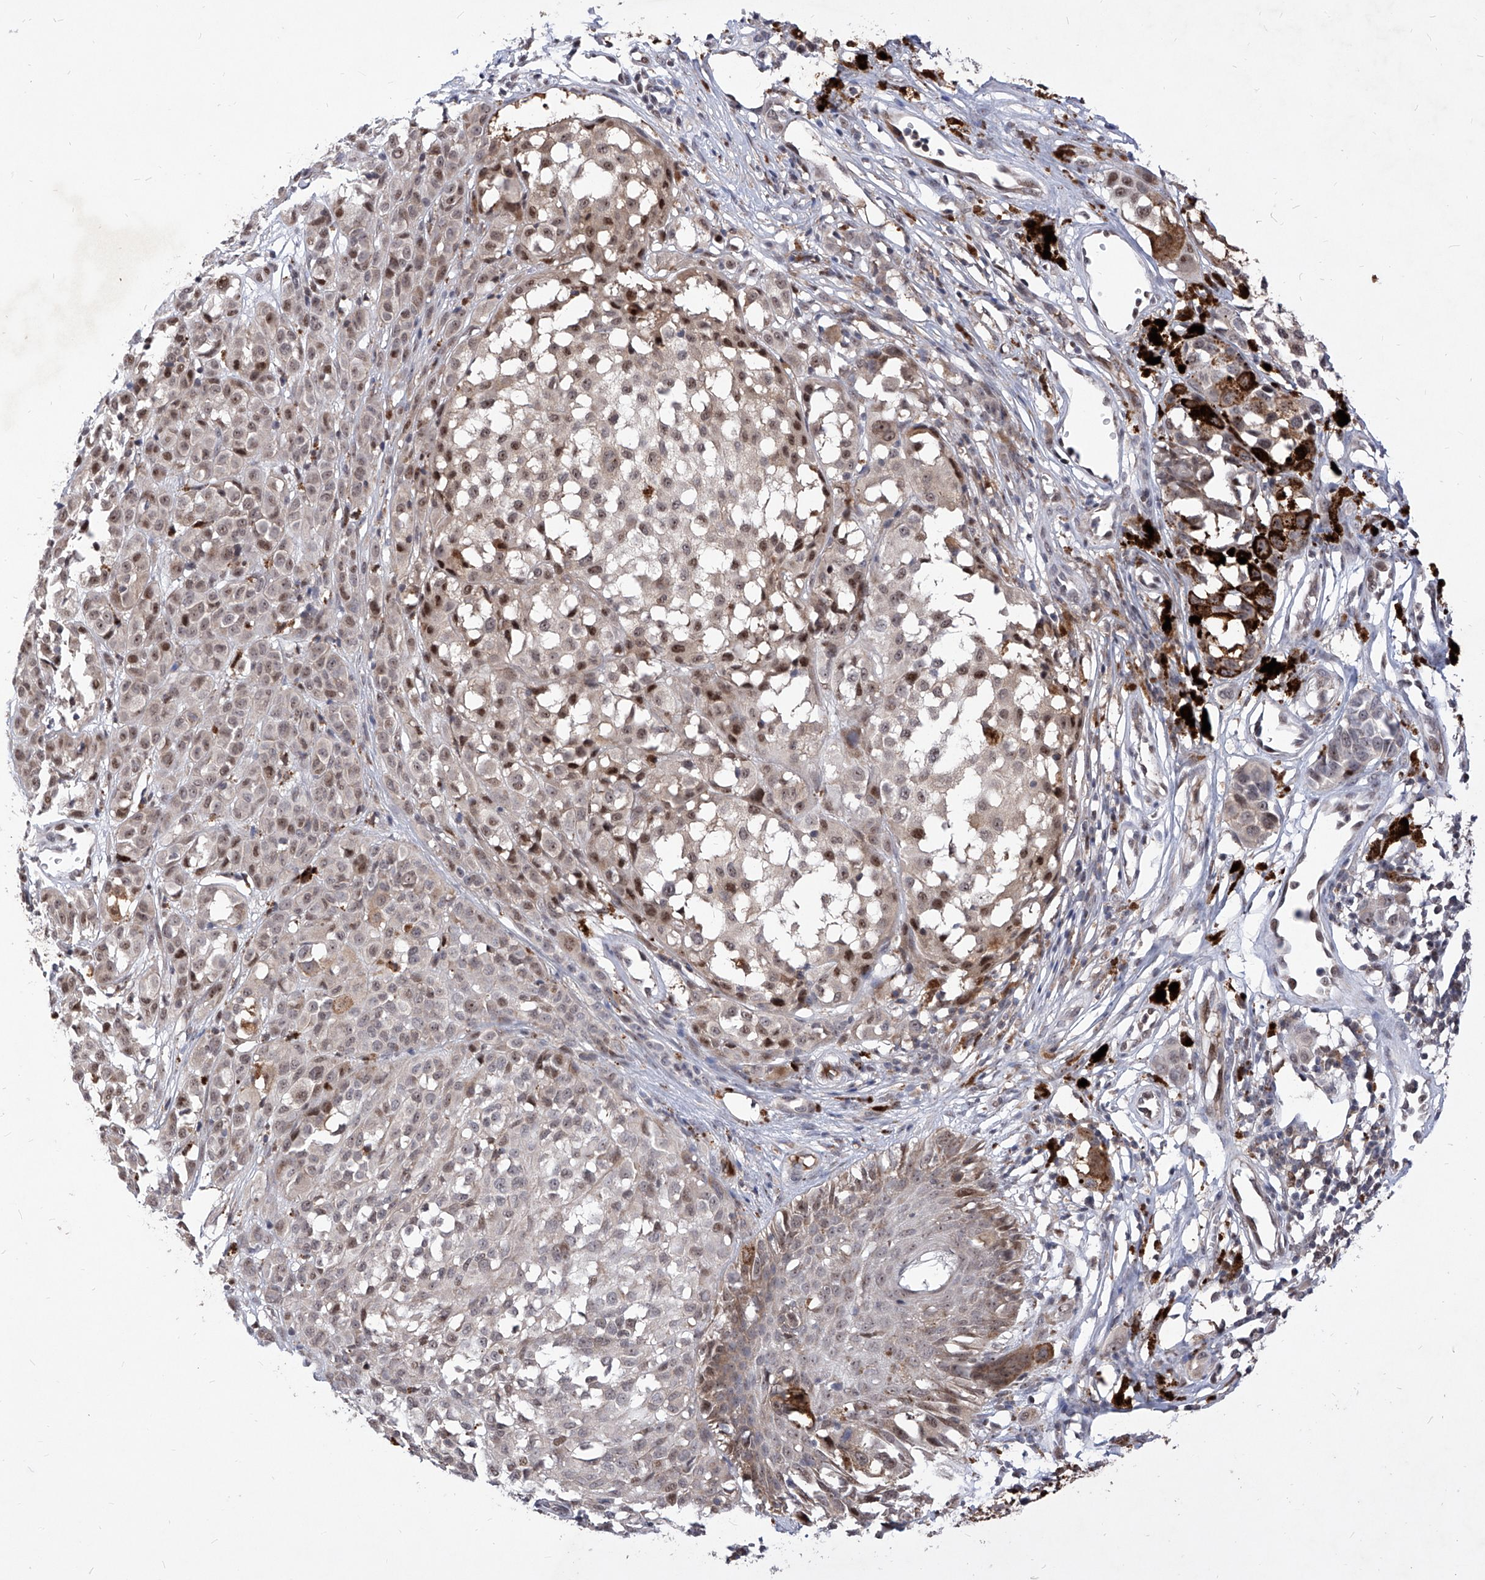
{"staining": {"intensity": "moderate", "quantity": "25%-75%", "location": "nuclear"}, "tissue": "melanoma", "cell_type": "Tumor cells", "image_type": "cancer", "snomed": [{"axis": "morphology", "description": "Malignant melanoma, NOS"}, {"axis": "topography", "description": "Skin of leg"}], "caption": "Tumor cells exhibit medium levels of moderate nuclear expression in approximately 25%-75% of cells in malignant melanoma.", "gene": "LGR4", "patient": {"sex": "female", "age": 72}}